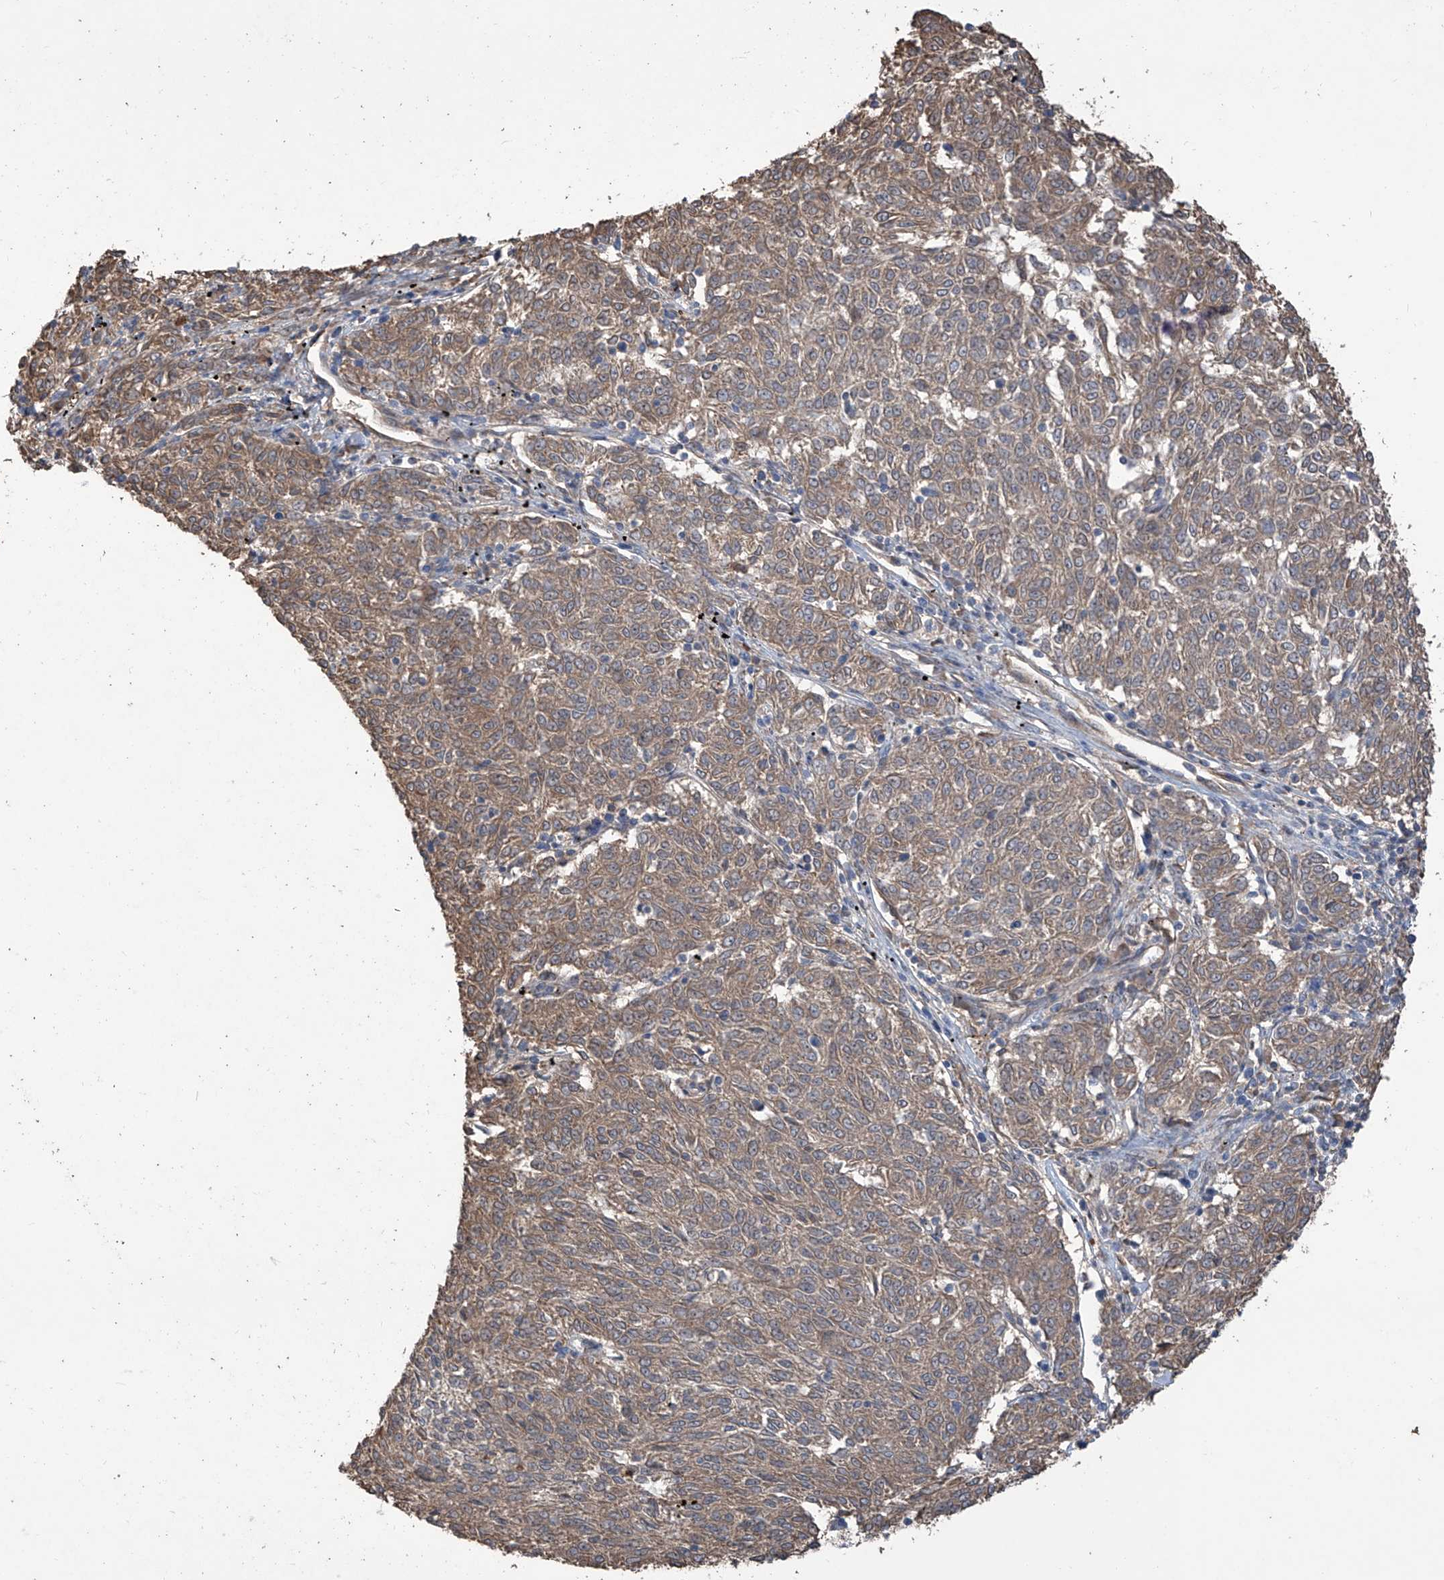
{"staining": {"intensity": "moderate", "quantity": ">75%", "location": "cytoplasmic/membranous"}, "tissue": "melanoma", "cell_type": "Tumor cells", "image_type": "cancer", "snomed": [{"axis": "morphology", "description": "Malignant melanoma, NOS"}, {"axis": "topography", "description": "Skin"}], "caption": "Protein staining displays moderate cytoplasmic/membranous staining in approximately >75% of tumor cells in melanoma.", "gene": "AGBL5", "patient": {"sex": "female", "age": 72}}